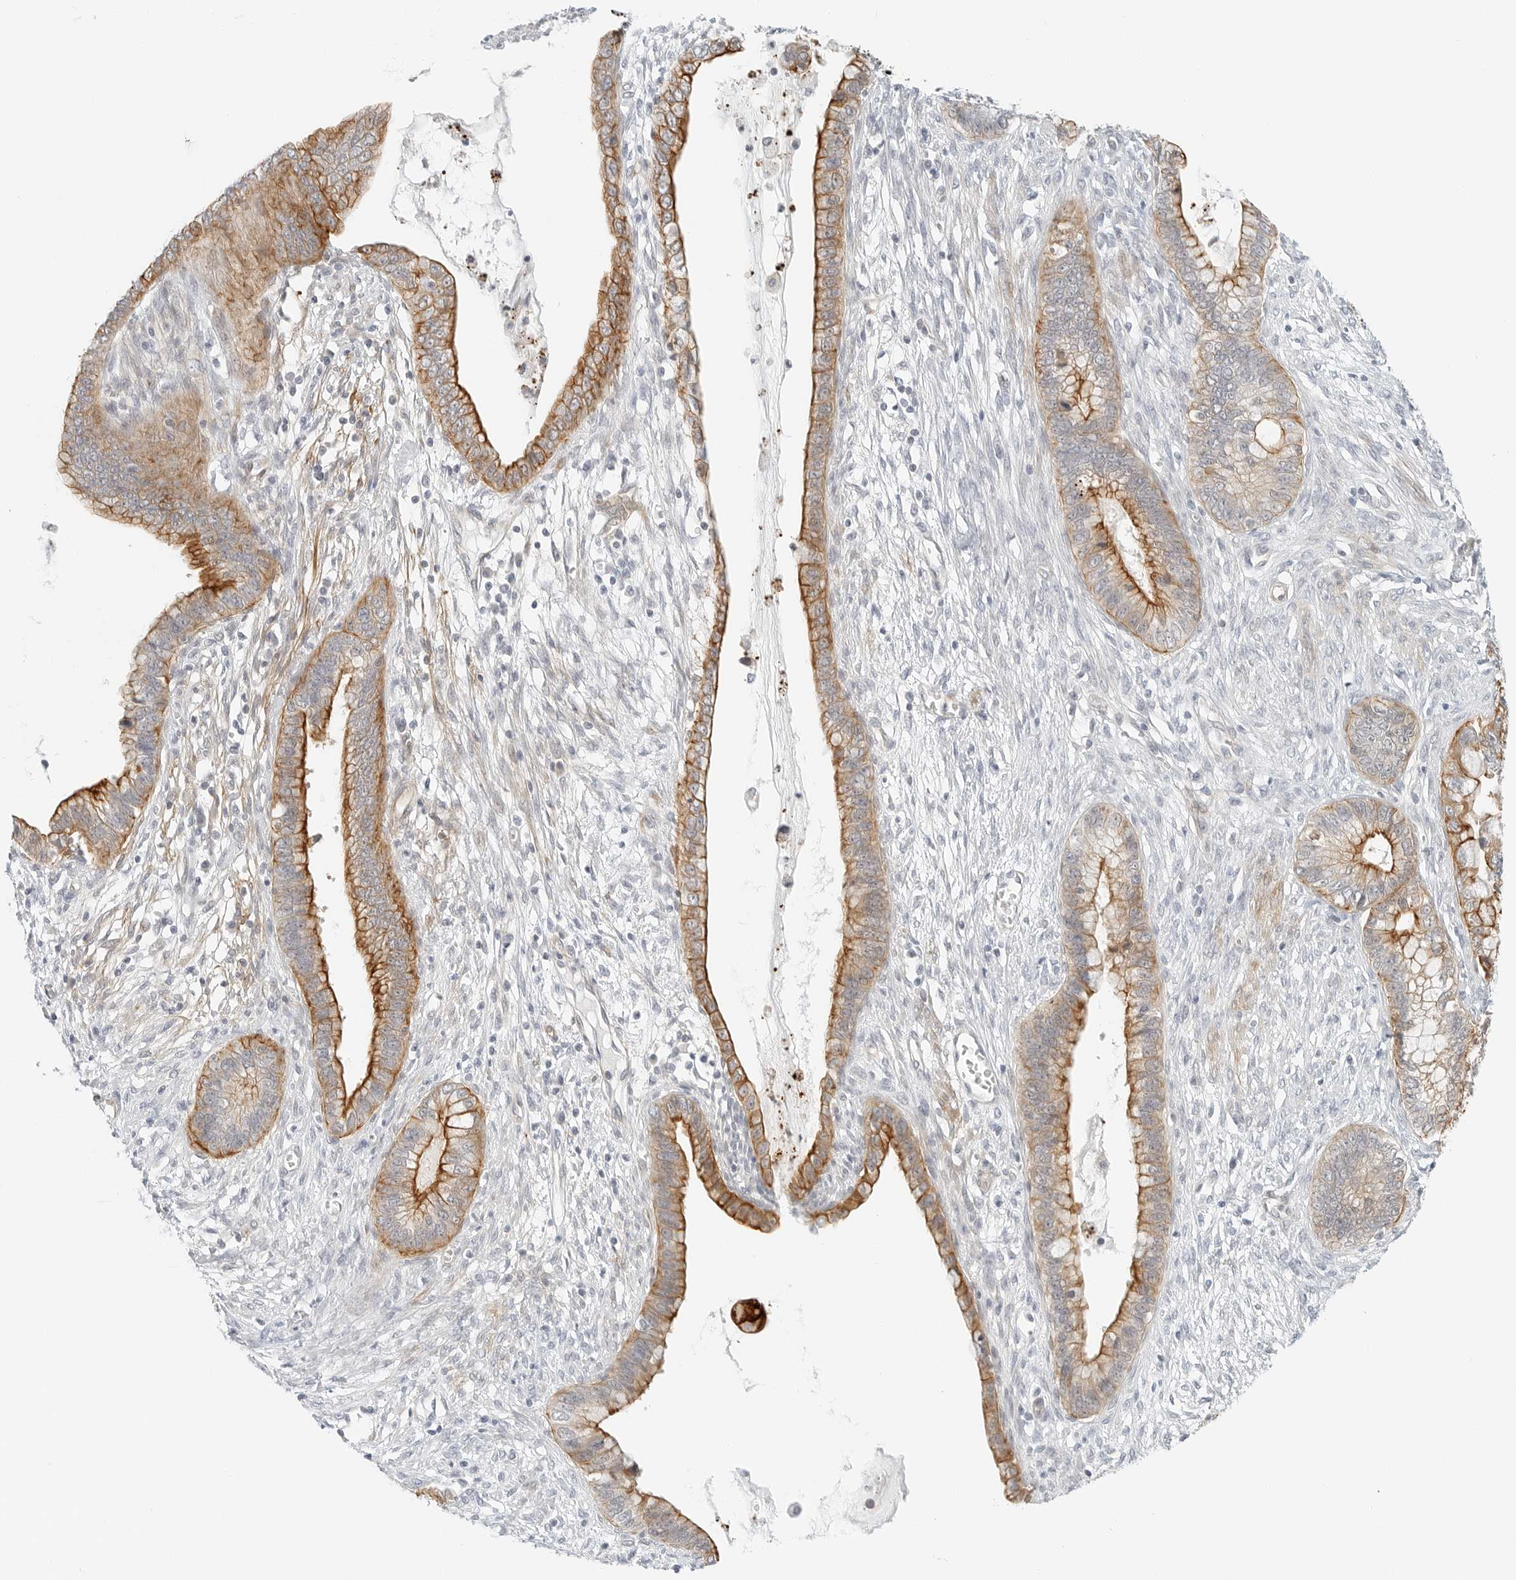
{"staining": {"intensity": "strong", "quantity": ">75%", "location": "cytoplasmic/membranous"}, "tissue": "cervical cancer", "cell_type": "Tumor cells", "image_type": "cancer", "snomed": [{"axis": "morphology", "description": "Adenocarcinoma, NOS"}, {"axis": "topography", "description": "Cervix"}], "caption": "A high amount of strong cytoplasmic/membranous staining is present in approximately >75% of tumor cells in adenocarcinoma (cervical) tissue.", "gene": "IQCC", "patient": {"sex": "female", "age": 44}}